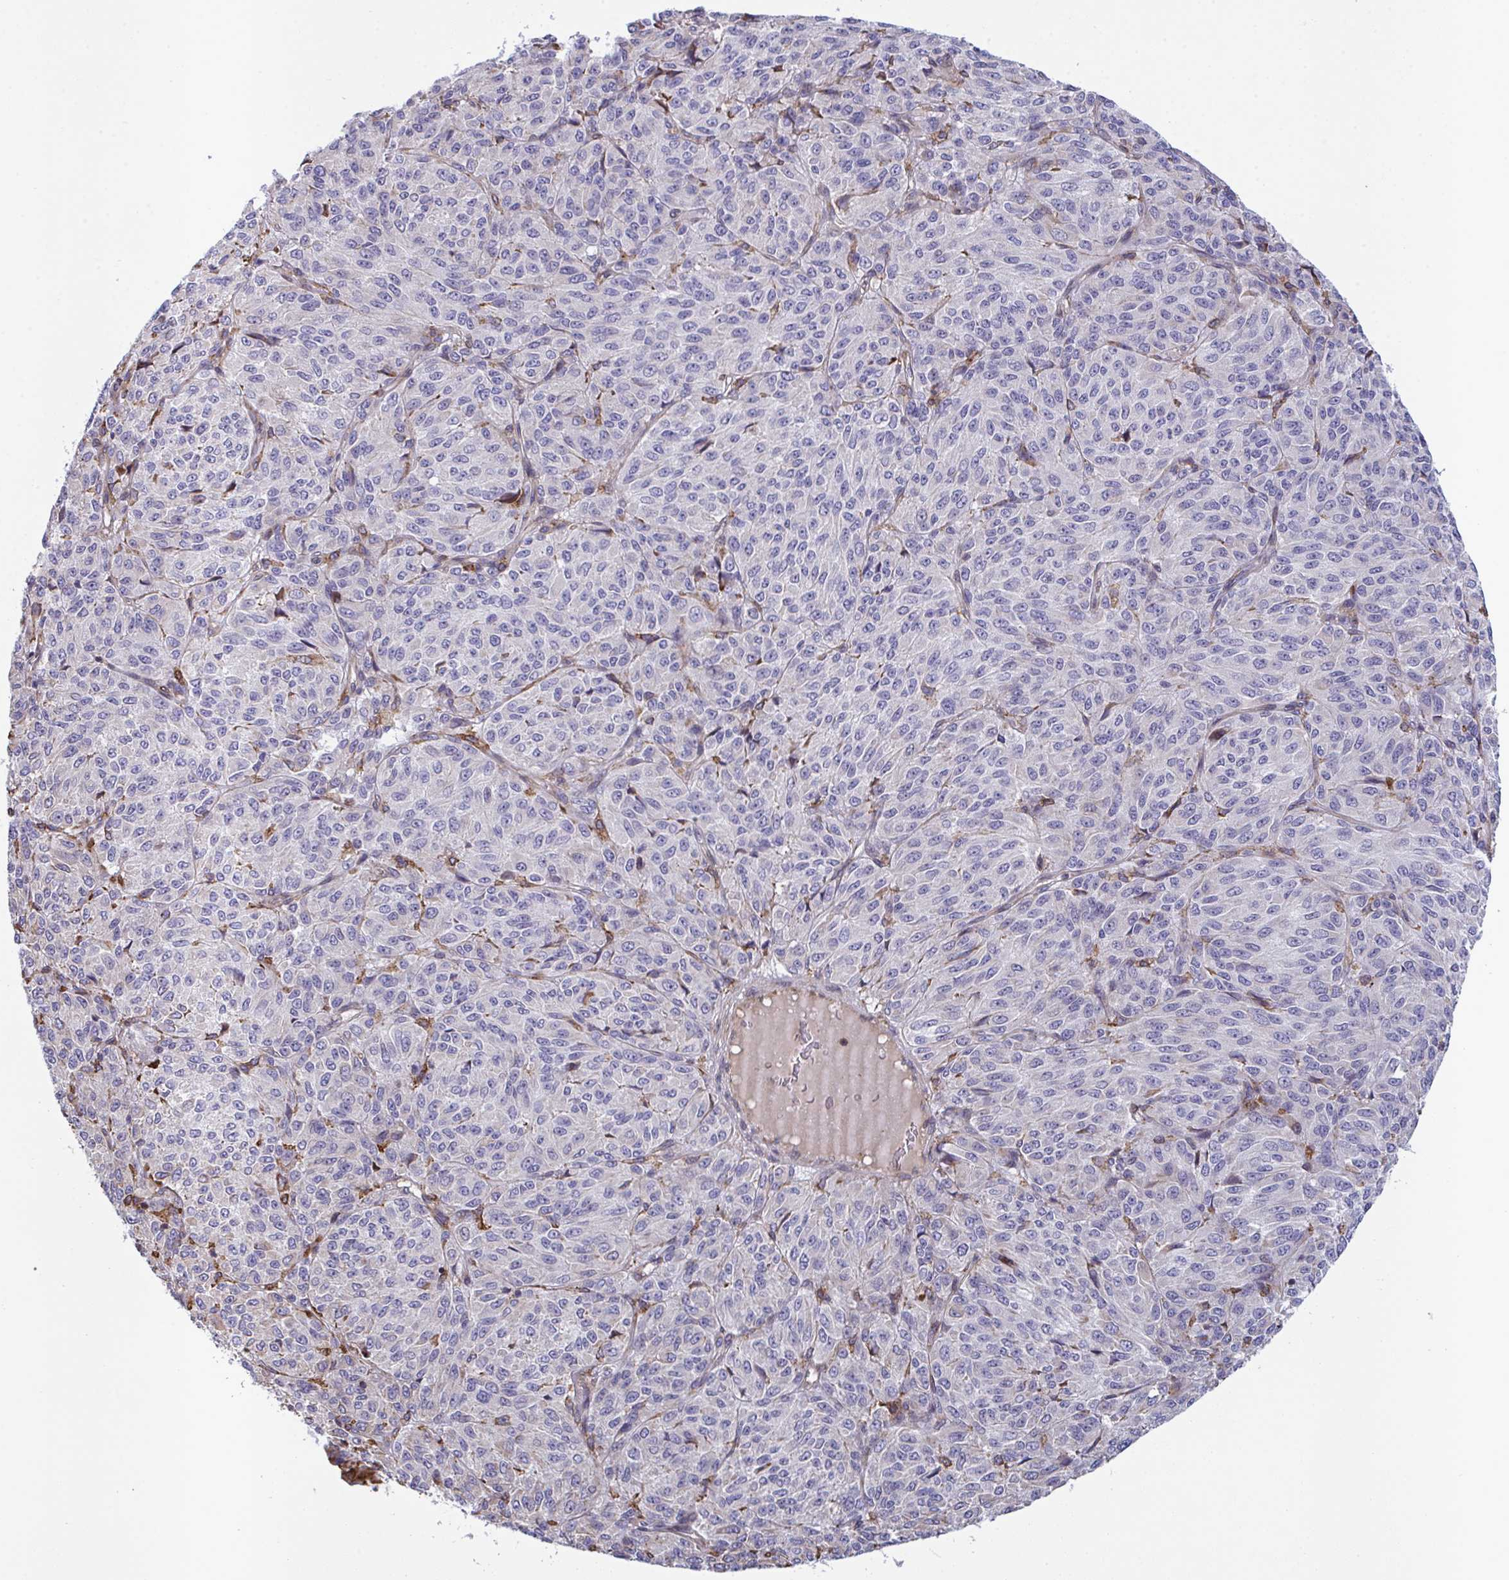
{"staining": {"intensity": "negative", "quantity": "none", "location": "none"}, "tissue": "melanoma", "cell_type": "Tumor cells", "image_type": "cancer", "snomed": [{"axis": "morphology", "description": "Malignant melanoma, Metastatic site"}, {"axis": "topography", "description": "Brain"}], "caption": "There is no significant staining in tumor cells of melanoma.", "gene": "PEAK3", "patient": {"sex": "female", "age": 56}}